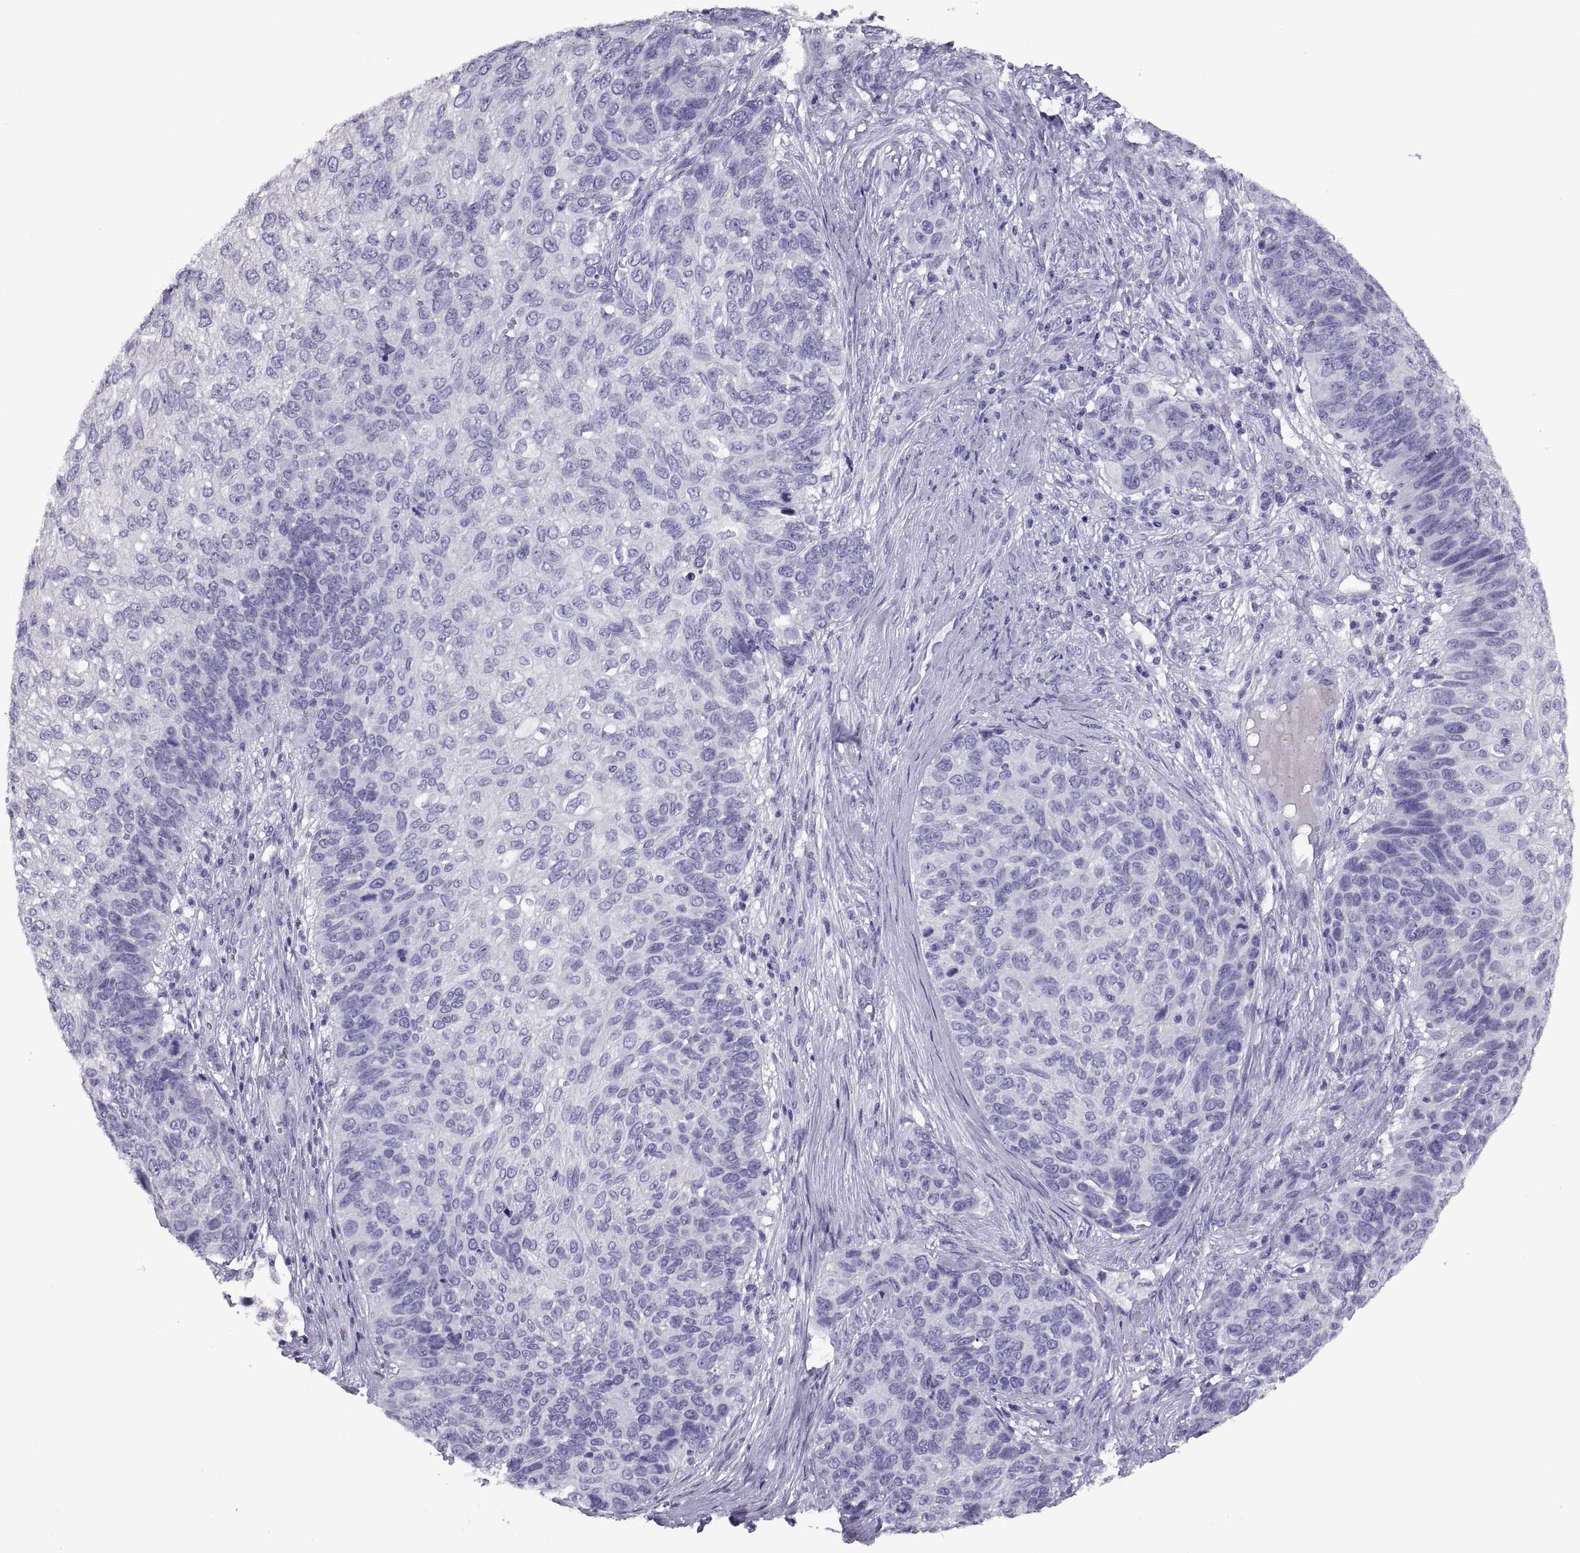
{"staining": {"intensity": "negative", "quantity": "none", "location": "none"}, "tissue": "skin cancer", "cell_type": "Tumor cells", "image_type": "cancer", "snomed": [{"axis": "morphology", "description": "Squamous cell carcinoma, NOS"}, {"axis": "topography", "description": "Skin"}], "caption": "Immunohistochemistry photomicrograph of human skin squamous cell carcinoma stained for a protein (brown), which displays no staining in tumor cells. (DAB IHC visualized using brightfield microscopy, high magnification).", "gene": "RGS20", "patient": {"sex": "male", "age": 92}}